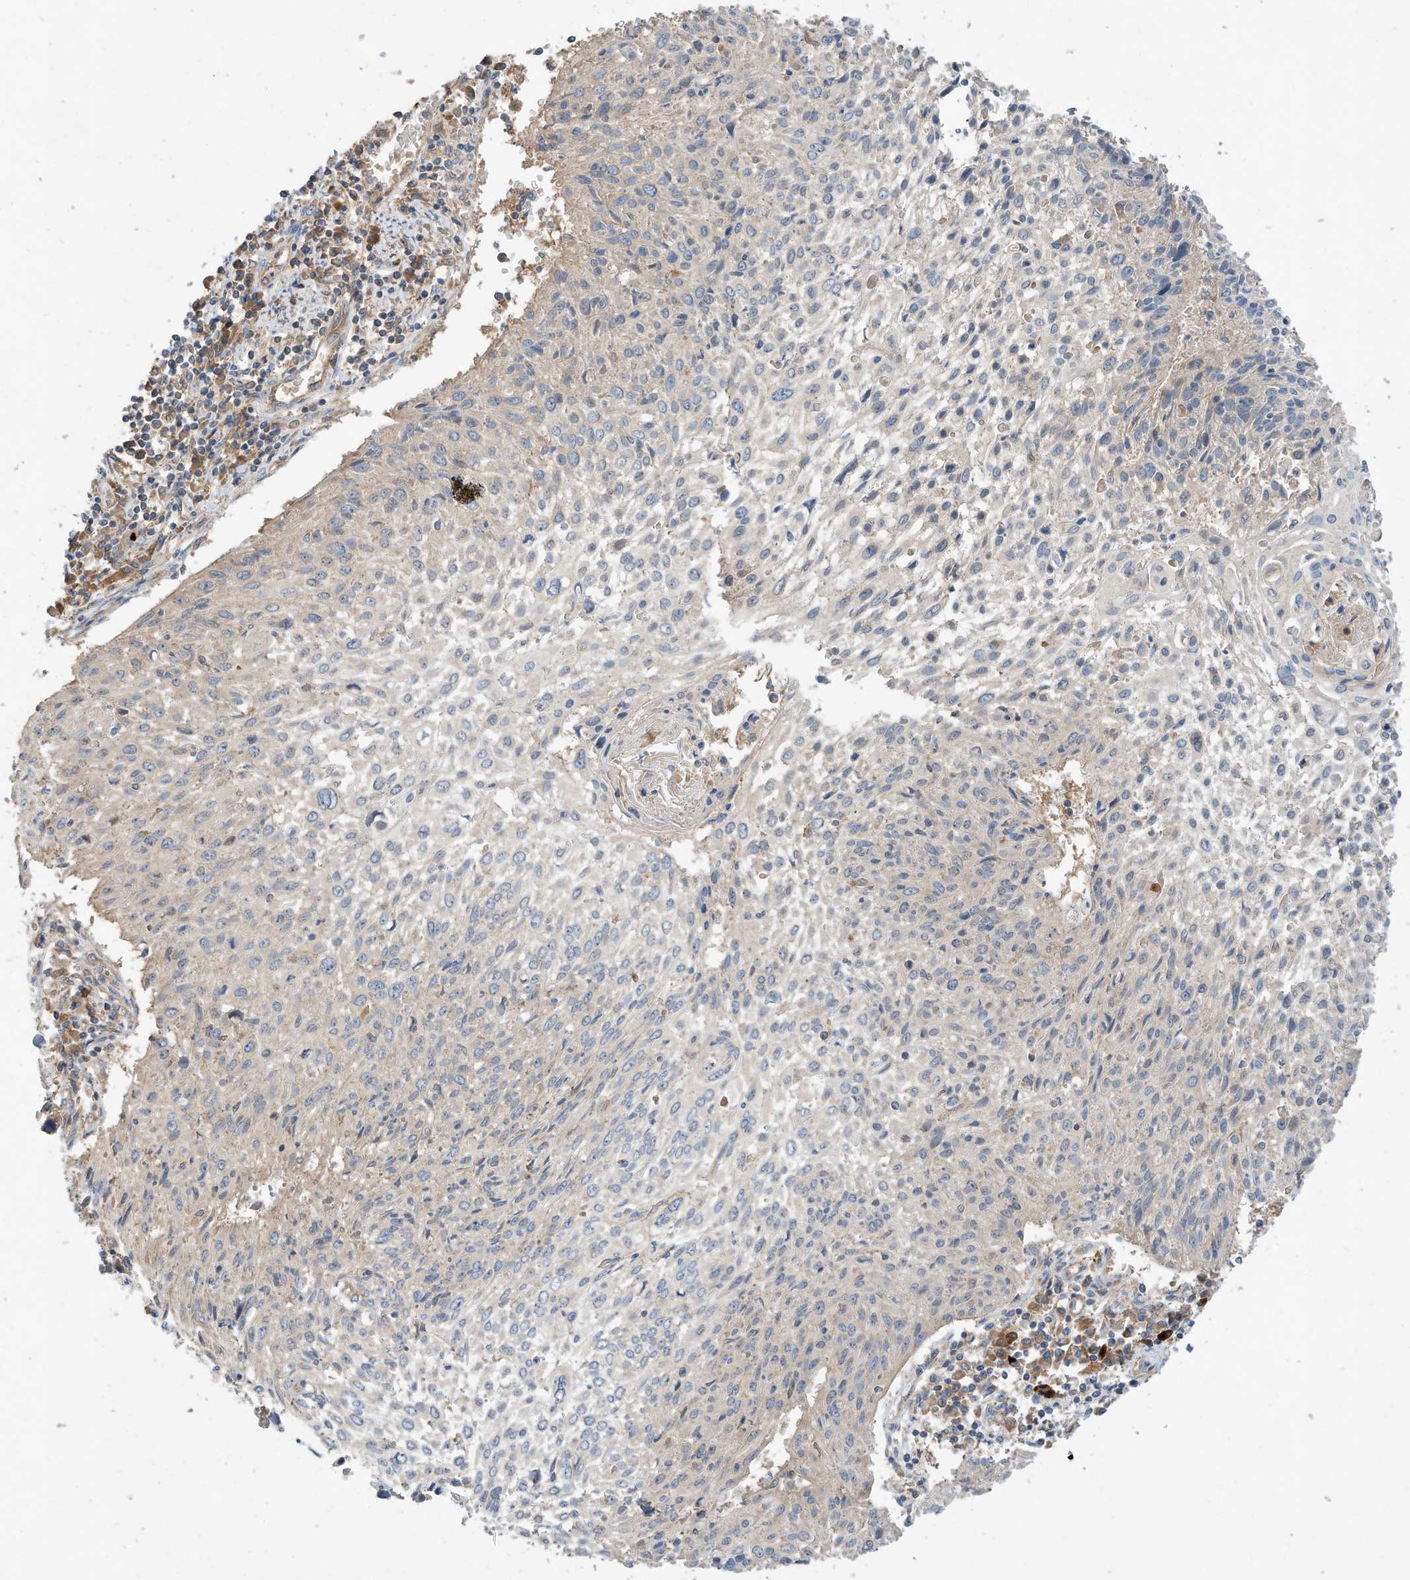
{"staining": {"intensity": "weak", "quantity": "<25%", "location": "cytoplasmic/membranous"}, "tissue": "cervical cancer", "cell_type": "Tumor cells", "image_type": "cancer", "snomed": [{"axis": "morphology", "description": "Squamous cell carcinoma, NOS"}, {"axis": "topography", "description": "Cervix"}], "caption": "Immunohistochemical staining of human cervical cancer (squamous cell carcinoma) reveals no significant expression in tumor cells.", "gene": "CPAMD8", "patient": {"sex": "female", "age": 51}}